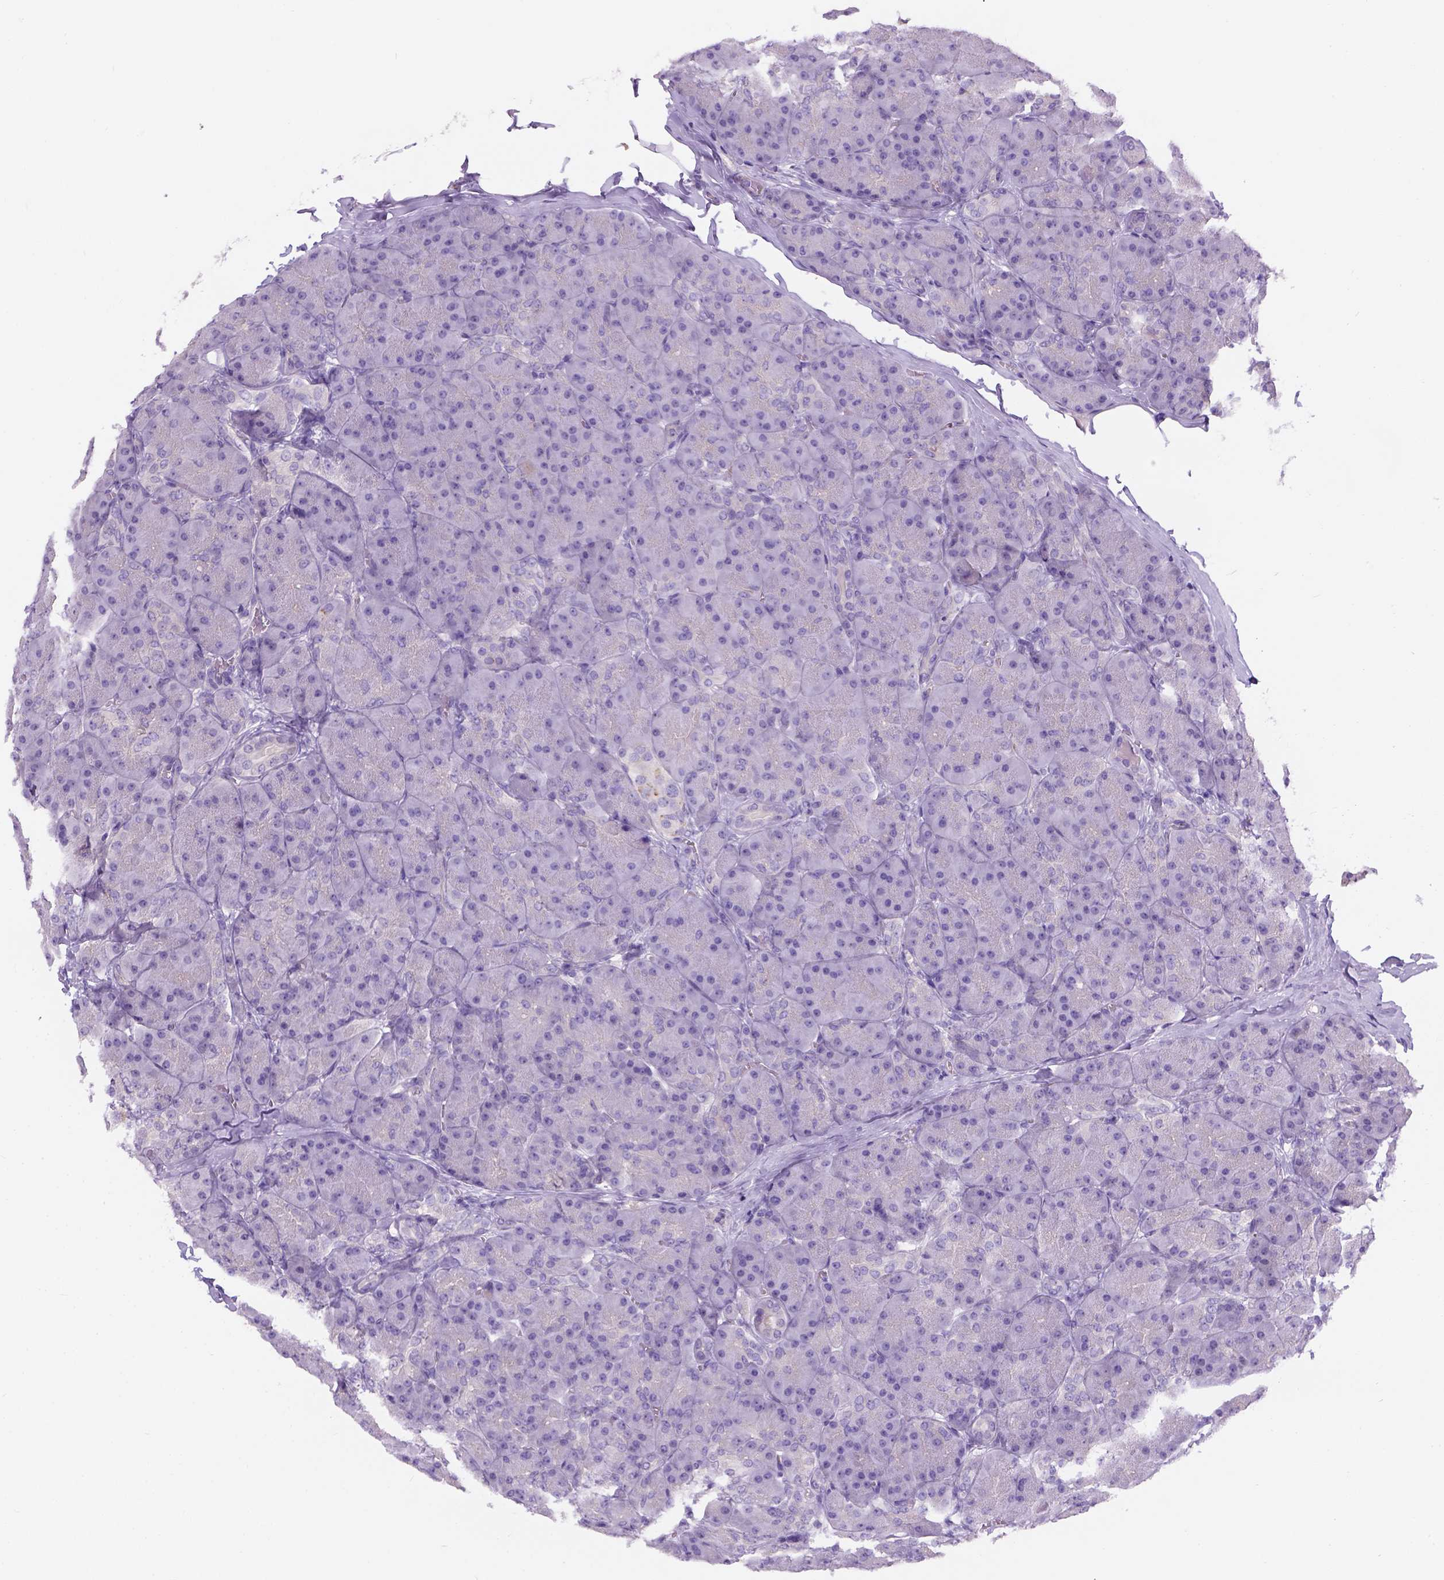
{"staining": {"intensity": "negative", "quantity": "none", "location": "none"}, "tissue": "pancreas", "cell_type": "Exocrine glandular cells", "image_type": "normal", "snomed": [{"axis": "morphology", "description": "Normal tissue, NOS"}, {"axis": "topography", "description": "Pancreas"}], "caption": "IHC histopathology image of unremarkable human pancreas stained for a protein (brown), which demonstrates no positivity in exocrine glandular cells.", "gene": "C20orf144", "patient": {"sex": "male", "age": 57}}